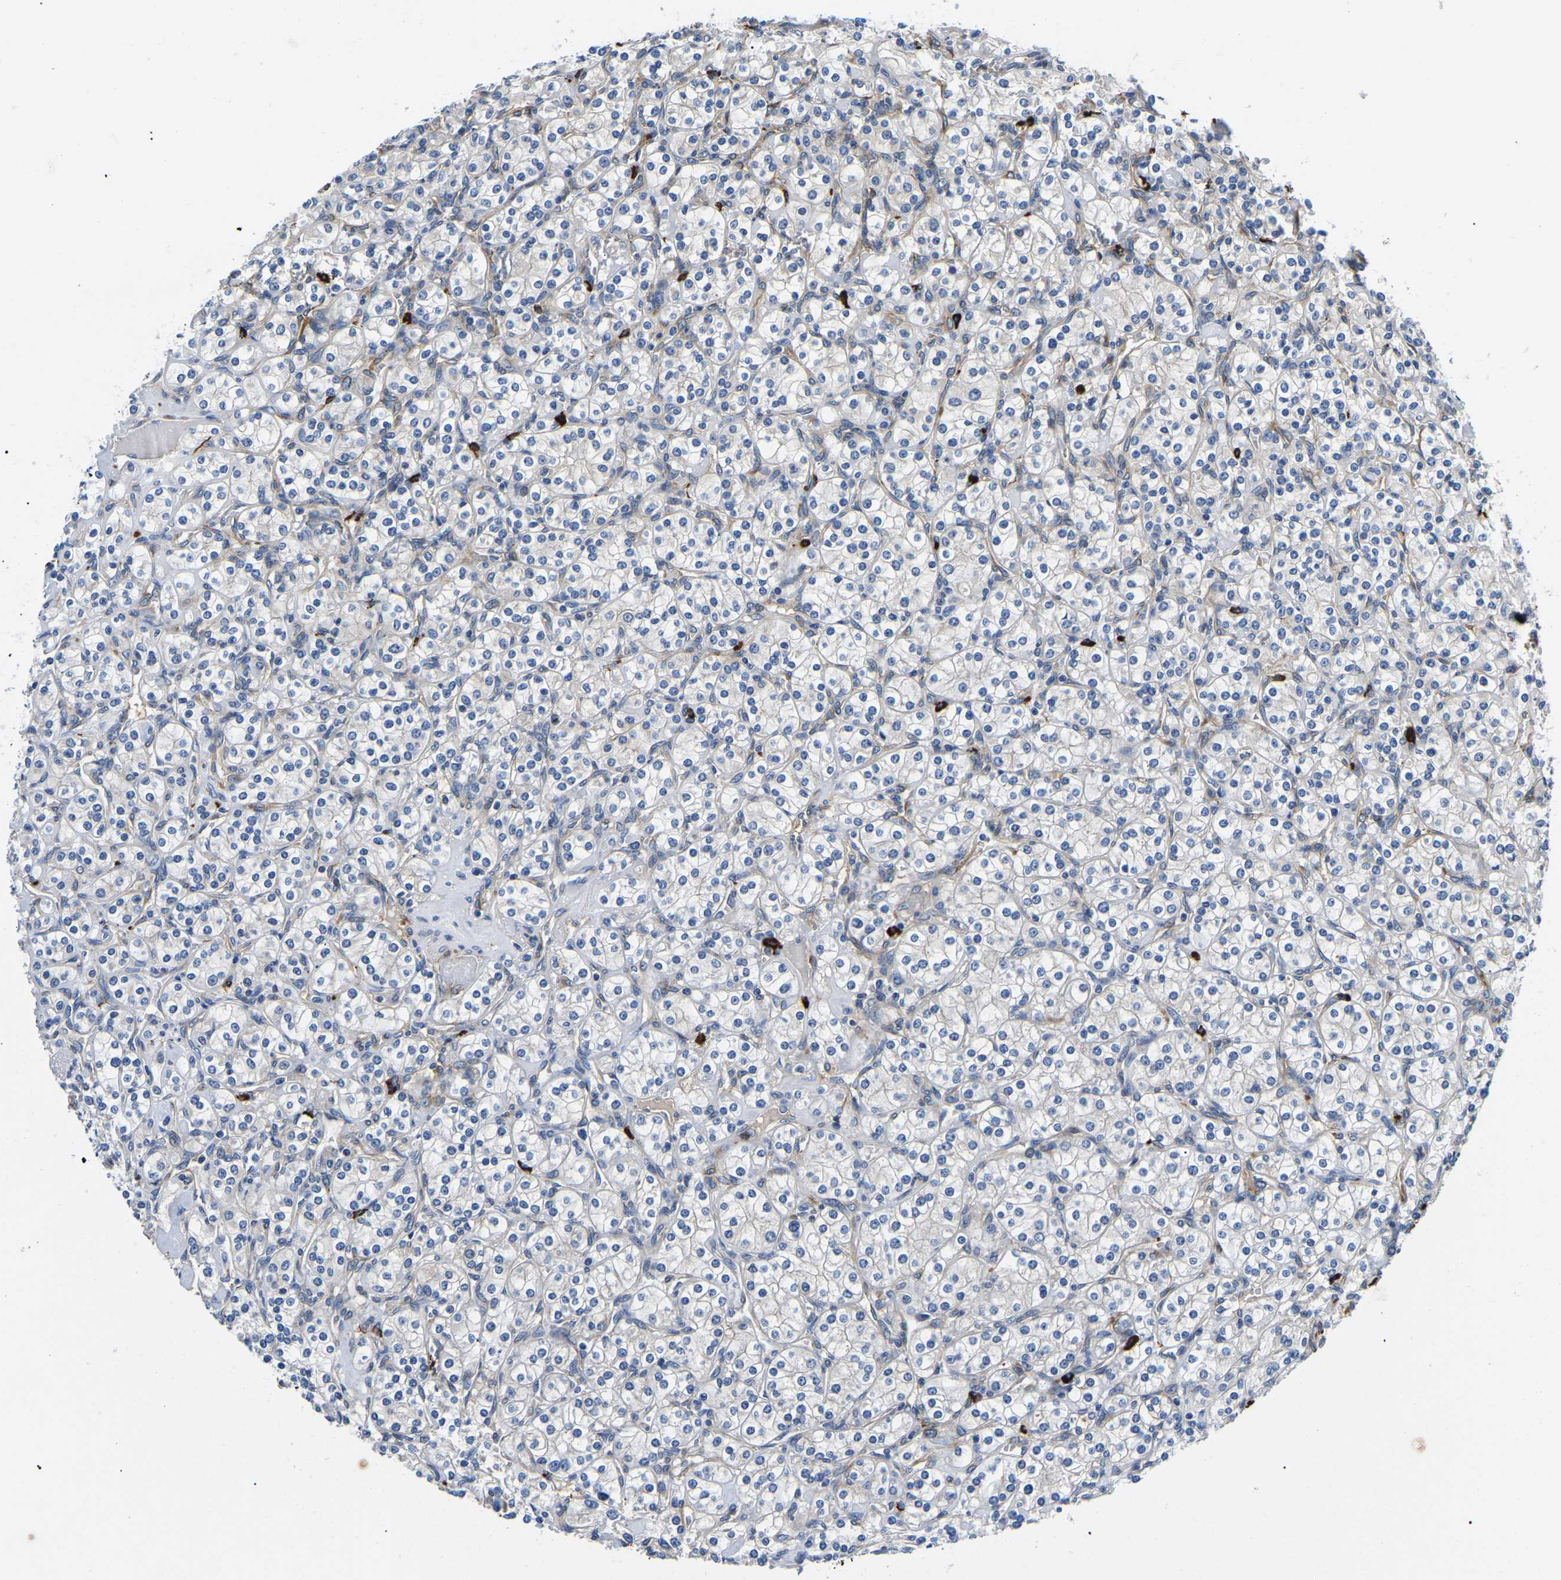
{"staining": {"intensity": "negative", "quantity": "none", "location": "none"}, "tissue": "renal cancer", "cell_type": "Tumor cells", "image_type": "cancer", "snomed": [{"axis": "morphology", "description": "Adenocarcinoma, NOS"}, {"axis": "topography", "description": "Kidney"}], "caption": "Adenocarcinoma (renal) was stained to show a protein in brown. There is no significant positivity in tumor cells. (Brightfield microscopy of DAB (3,3'-diaminobenzidine) immunohistochemistry (IHC) at high magnification).", "gene": "DUSP8", "patient": {"sex": "male", "age": 77}}